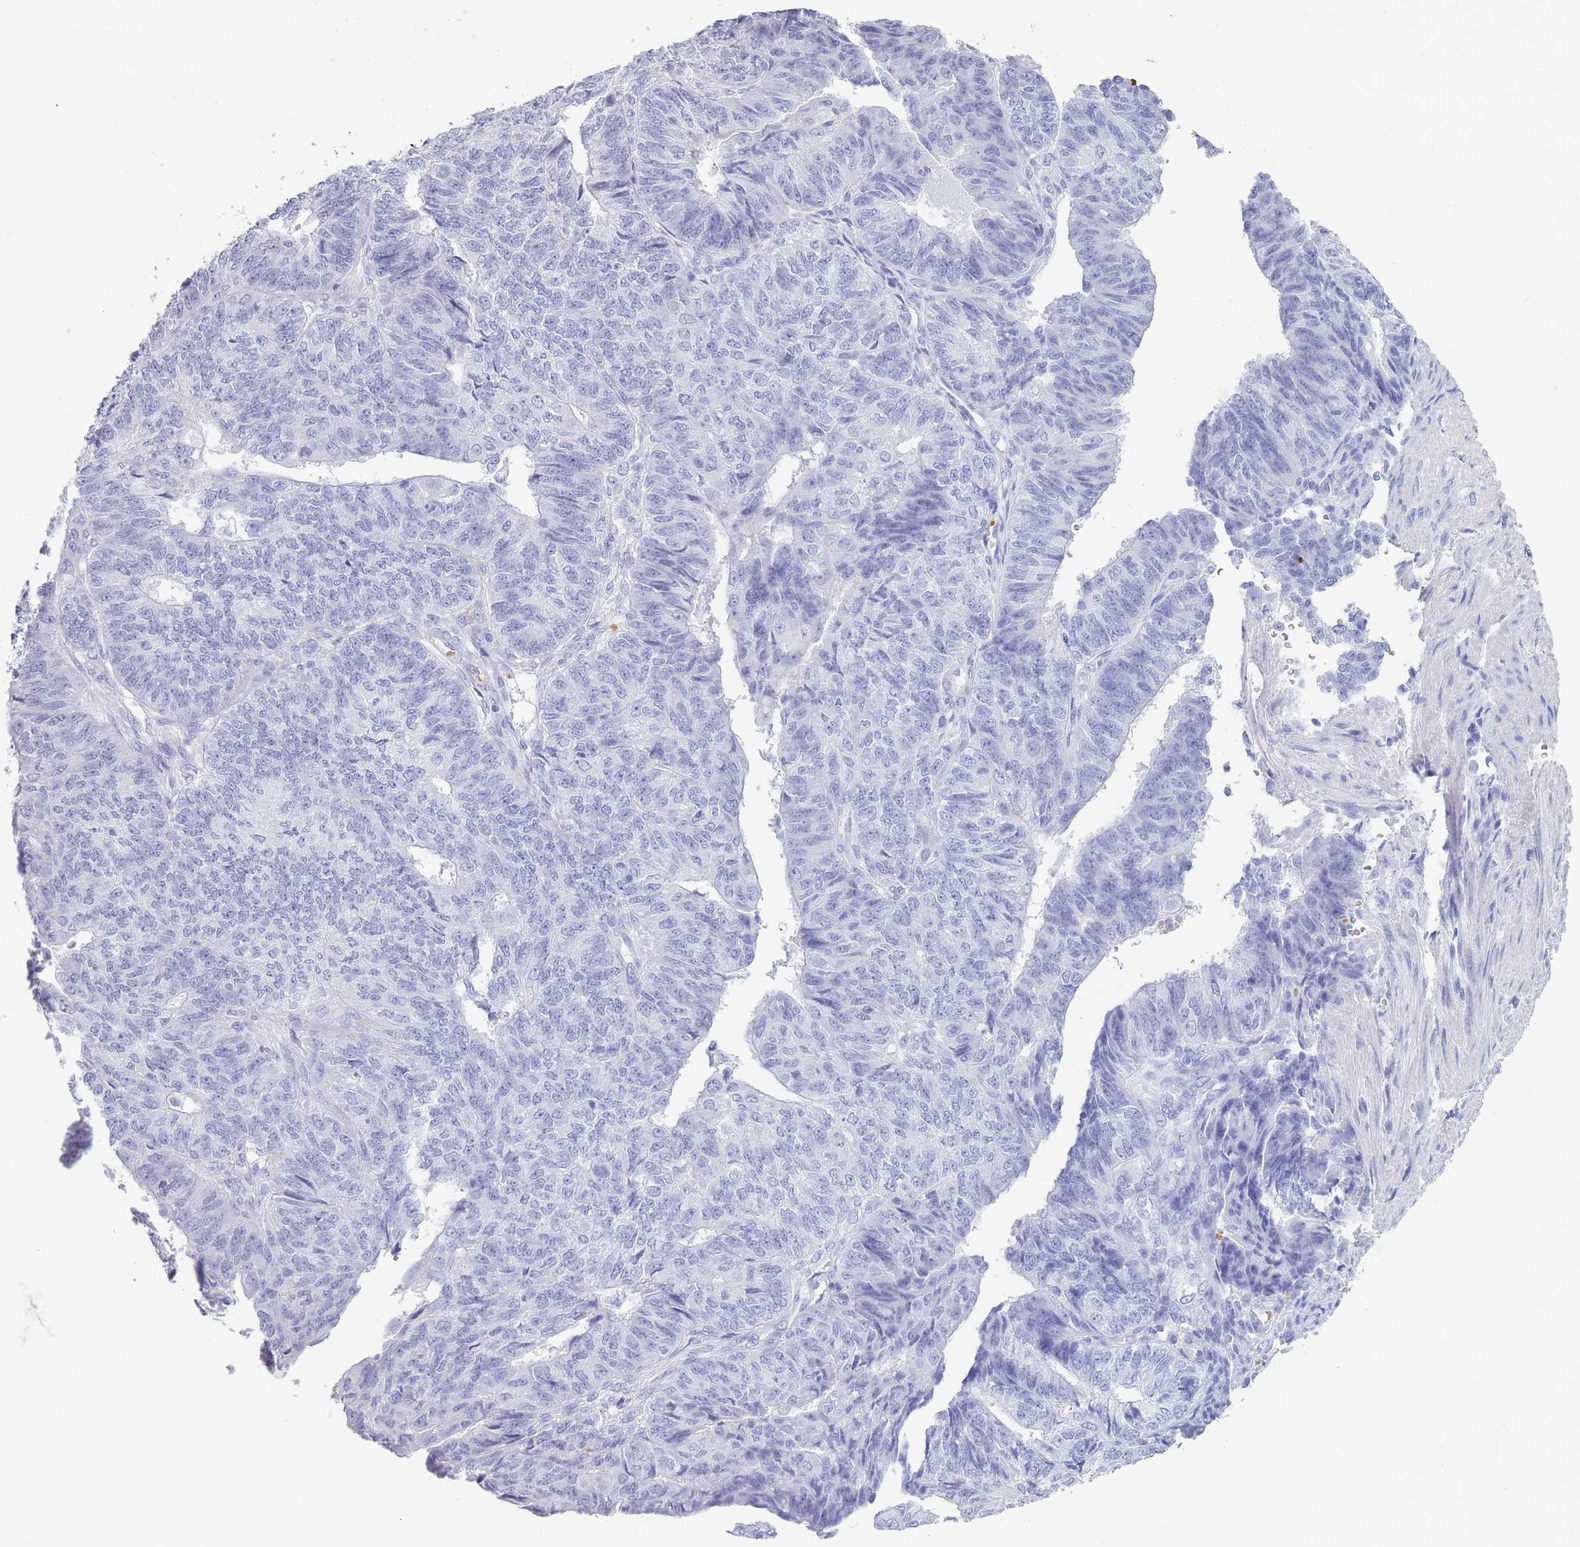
{"staining": {"intensity": "negative", "quantity": "none", "location": "none"}, "tissue": "endometrial cancer", "cell_type": "Tumor cells", "image_type": "cancer", "snomed": [{"axis": "morphology", "description": "Adenocarcinoma, NOS"}, {"axis": "topography", "description": "Endometrium"}], "caption": "Endometrial cancer was stained to show a protein in brown. There is no significant staining in tumor cells. (DAB (3,3'-diaminobenzidine) immunohistochemistry visualized using brightfield microscopy, high magnification).", "gene": "OR5D16", "patient": {"sex": "female", "age": 32}}